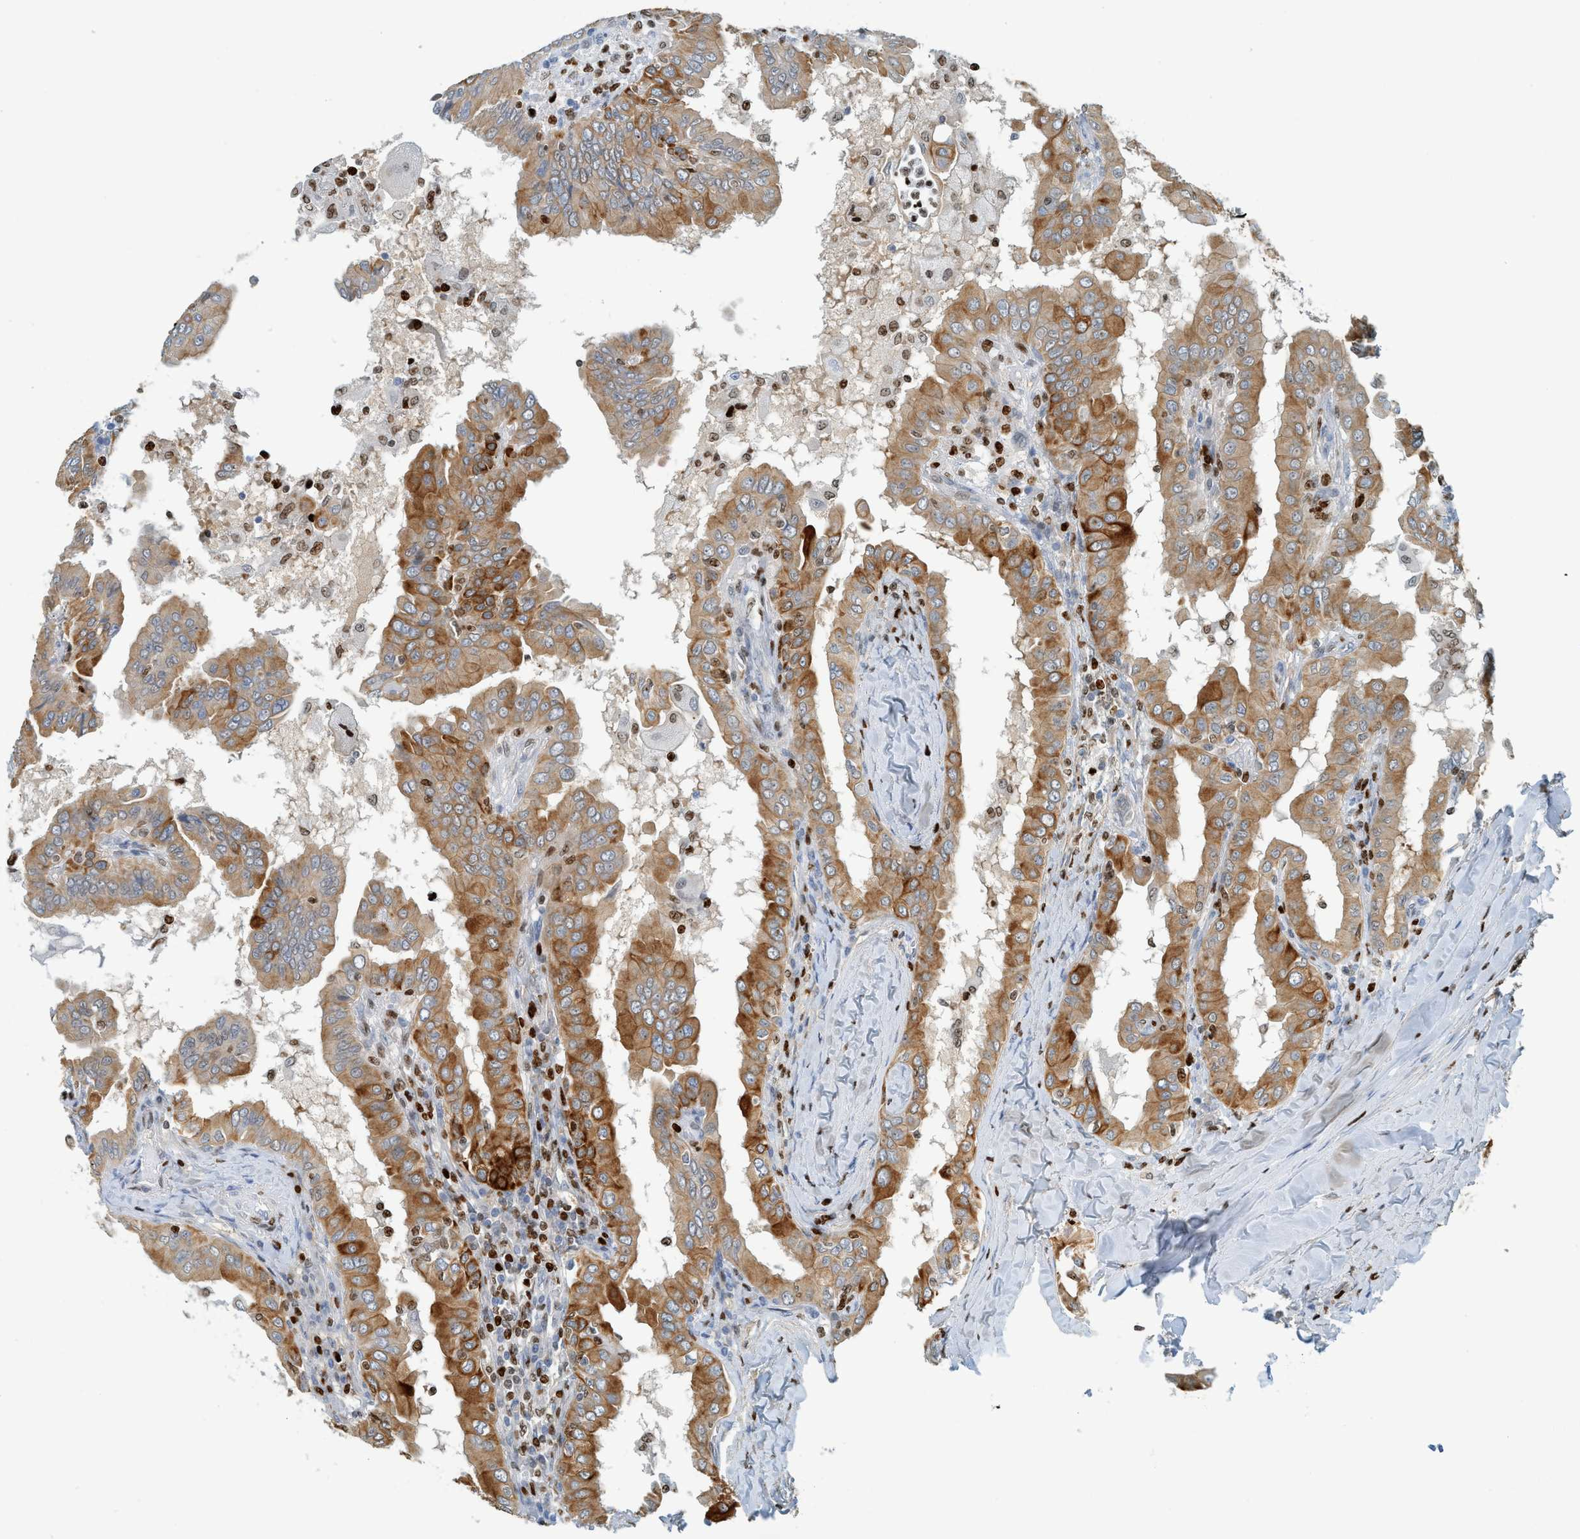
{"staining": {"intensity": "moderate", "quantity": ">75%", "location": "cytoplasmic/membranous"}, "tissue": "thyroid cancer", "cell_type": "Tumor cells", "image_type": "cancer", "snomed": [{"axis": "morphology", "description": "Papillary adenocarcinoma, NOS"}, {"axis": "topography", "description": "Thyroid gland"}], "caption": "High-power microscopy captured an IHC image of thyroid cancer (papillary adenocarcinoma), revealing moderate cytoplasmic/membranous staining in approximately >75% of tumor cells.", "gene": "SH3D19", "patient": {"sex": "male", "age": 33}}